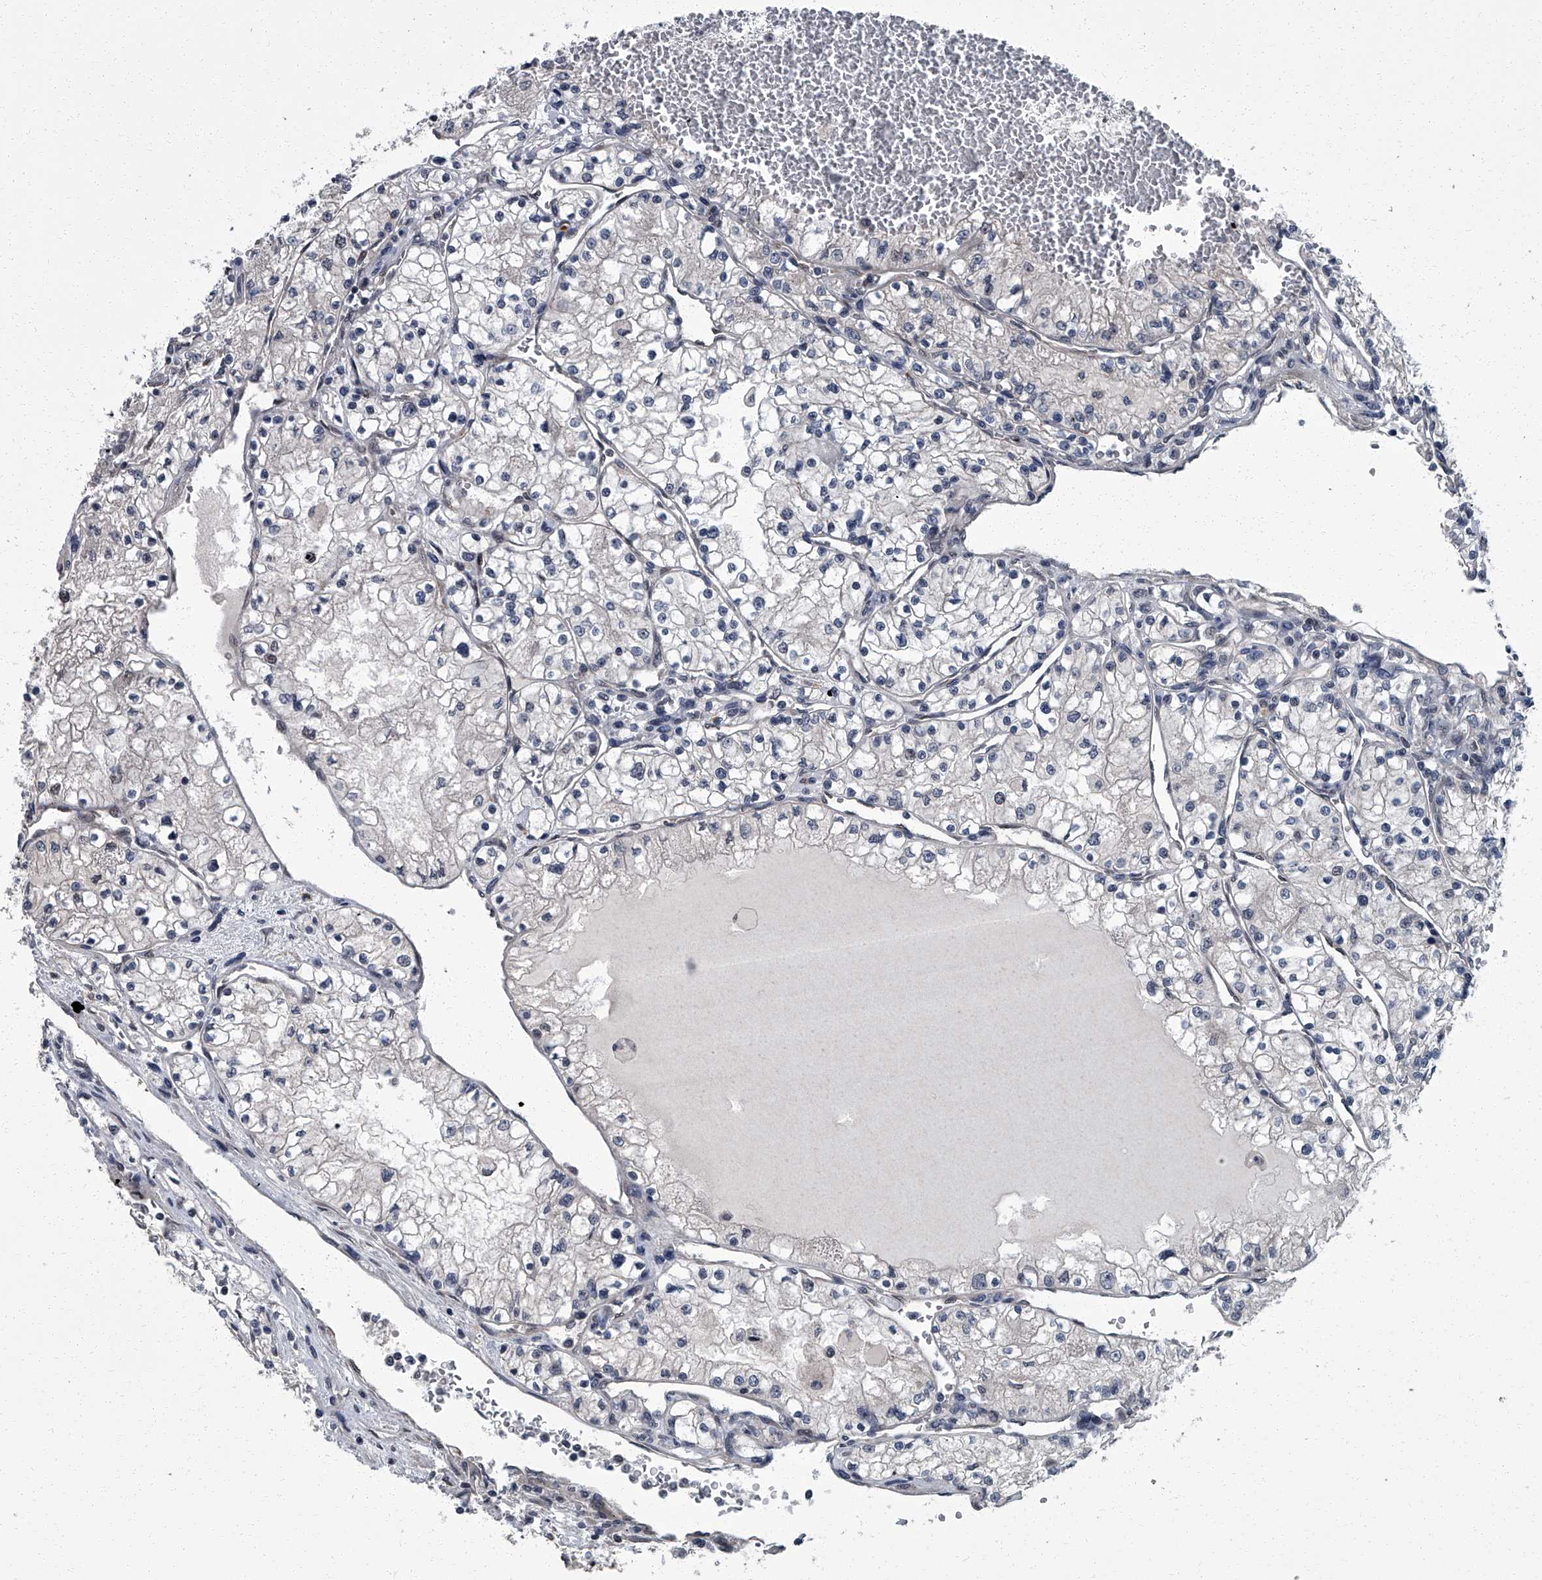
{"staining": {"intensity": "negative", "quantity": "none", "location": "none"}, "tissue": "renal cancer", "cell_type": "Tumor cells", "image_type": "cancer", "snomed": [{"axis": "morphology", "description": "Normal tissue, NOS"}, {"axis": "morphology", "description": "Adenocarcinoma, NOS"}, {"axis": "topography", "description": "Kidney"}], "caption": "High power microscopy photomicrograph of an immunohistochemistry histopathology image of renal cancer, revealing no significant staining in tumor cells.", "gene": "ZNF274", "patient": {"sex": "male", "age": 68}}